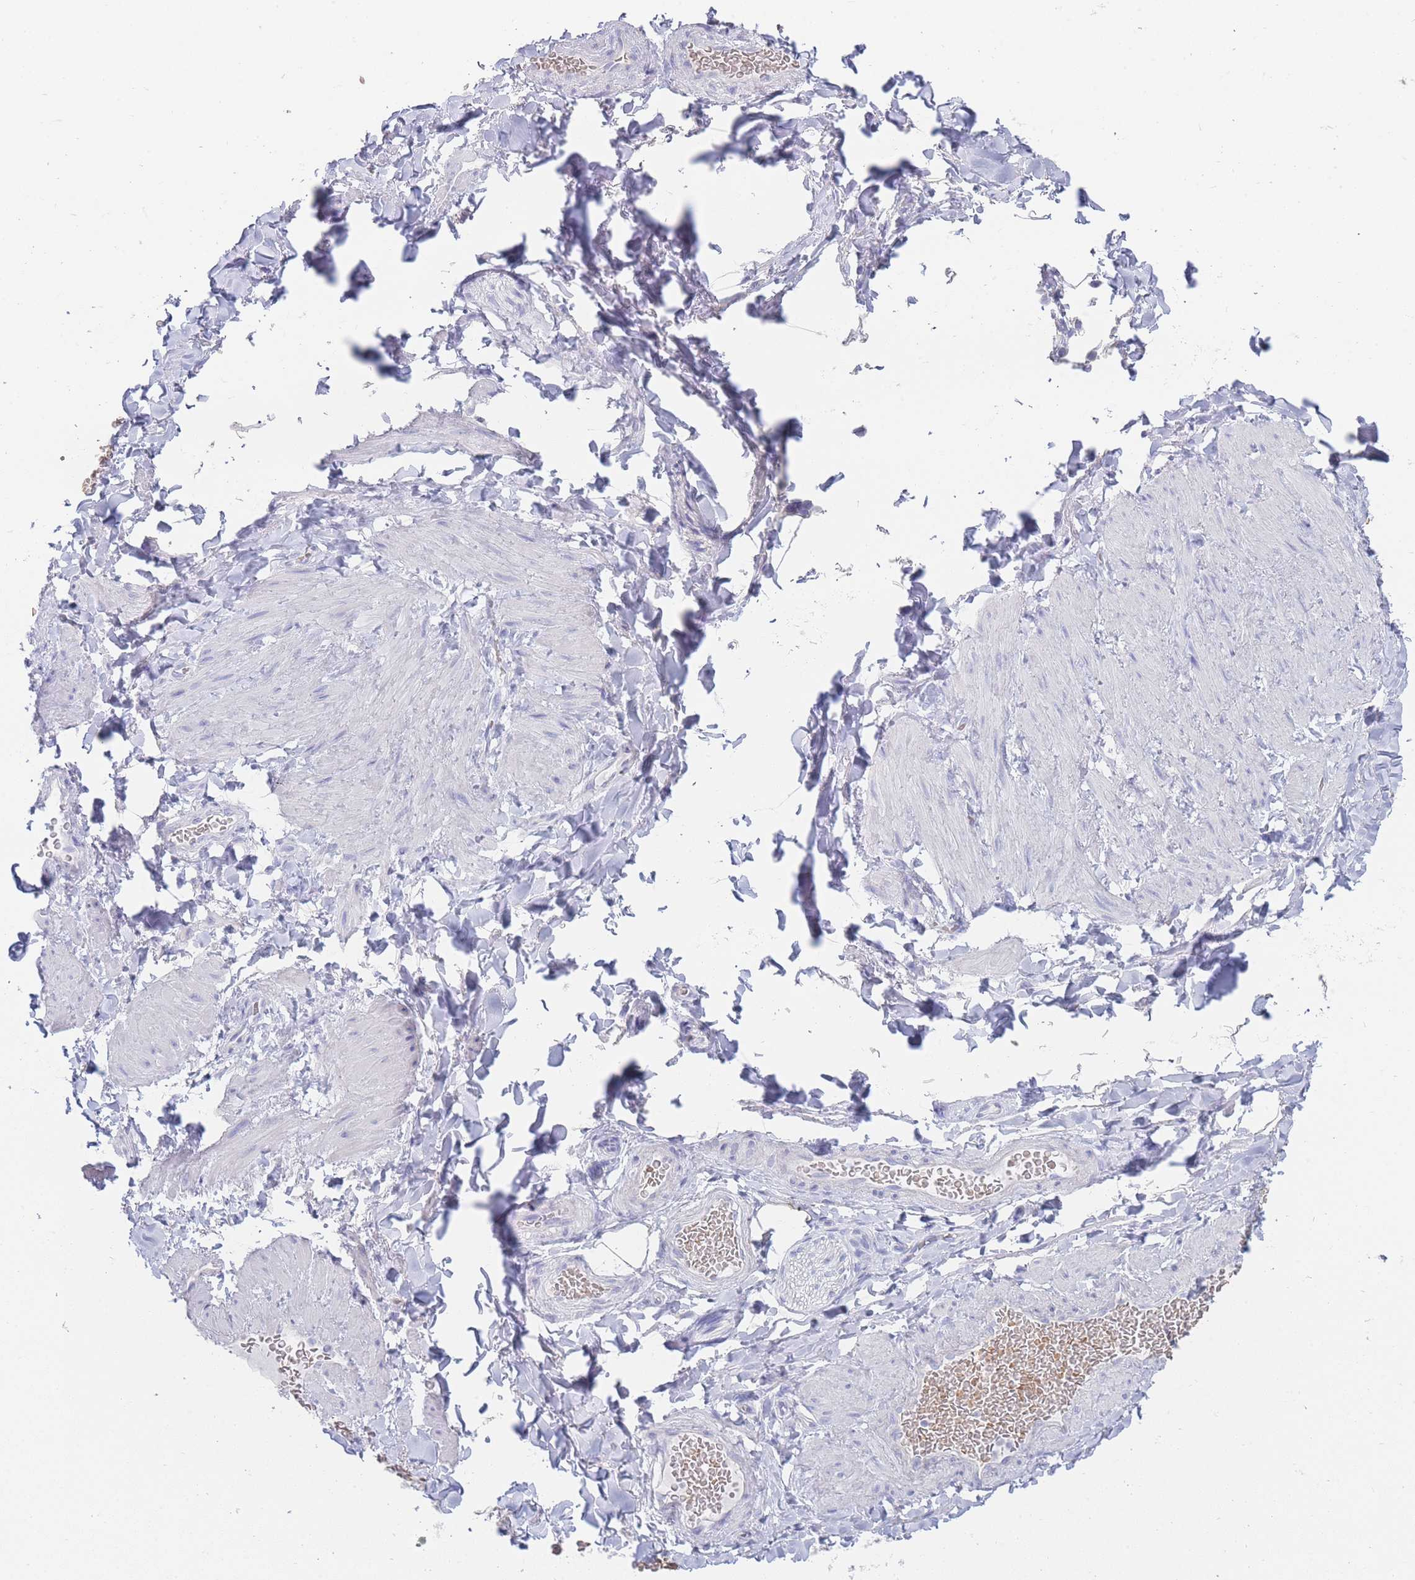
{"staining": {"intensity": "negative", "quantity": "none", "location": "none"}, "tissue": "adipose tissue", "cell_type": "Adipocytes", "image_type": "normal", "snomed": [{"axis": "morphology", "description": "Normal tissue, NOS"}, {"axis": "topography", "description": "Soft tissue"}, {"axis": "topography", "description": "Vascular tissue"}], "caption": "Micrograph shows no protein positivity in adipocytes of normal adipose tissue.", "gene": "ENSG00000284931", "patient": {"sex": "male", "age": 54}}